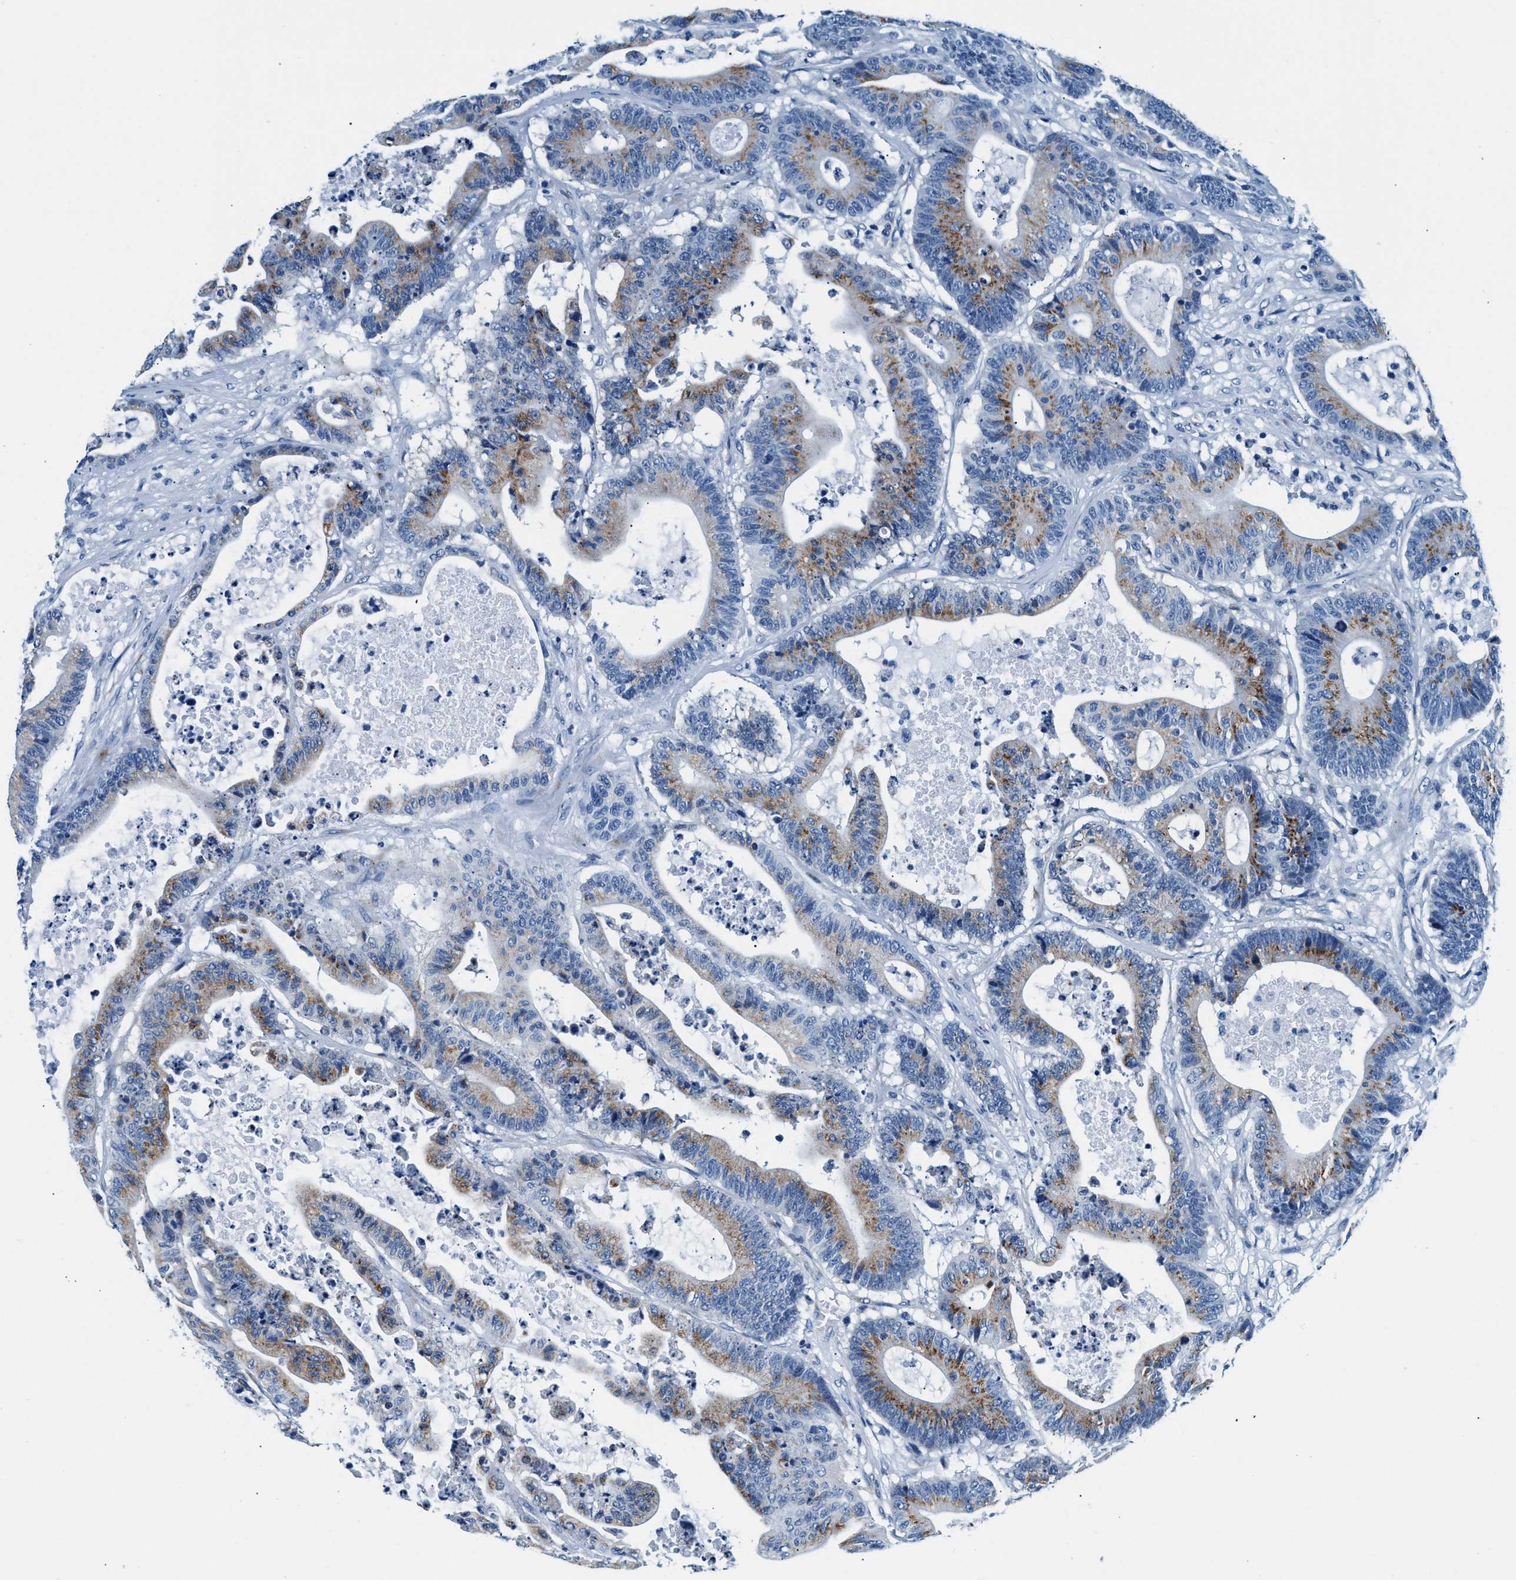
{"staining": {"intensity": "moderate", "quantity": "25%-75%", "location": "cytoplasmic/membranous"}, "tissue": "colorectal cancer", "cell_type": "Tumor cells", "image_type": "cancer", "snomed": [{"axis": "morphology", "description": "Adenocarcinoma, NOS"}, {"axis": "topography", "description": "Colon"}], "caption": "DAB immunohistochemical staining of human adenocarcinoma (colorectal) exhibits moderate cytoplasmic/membranous protein positivity in approximately 25%-75% of tumor cells. (Stains: DAB in brown, nuclei in blue, Microscopy: brightfield microscopy at high magnification).", "gene": "VPS53", "patient": {"sex": "female", "age": 84}}